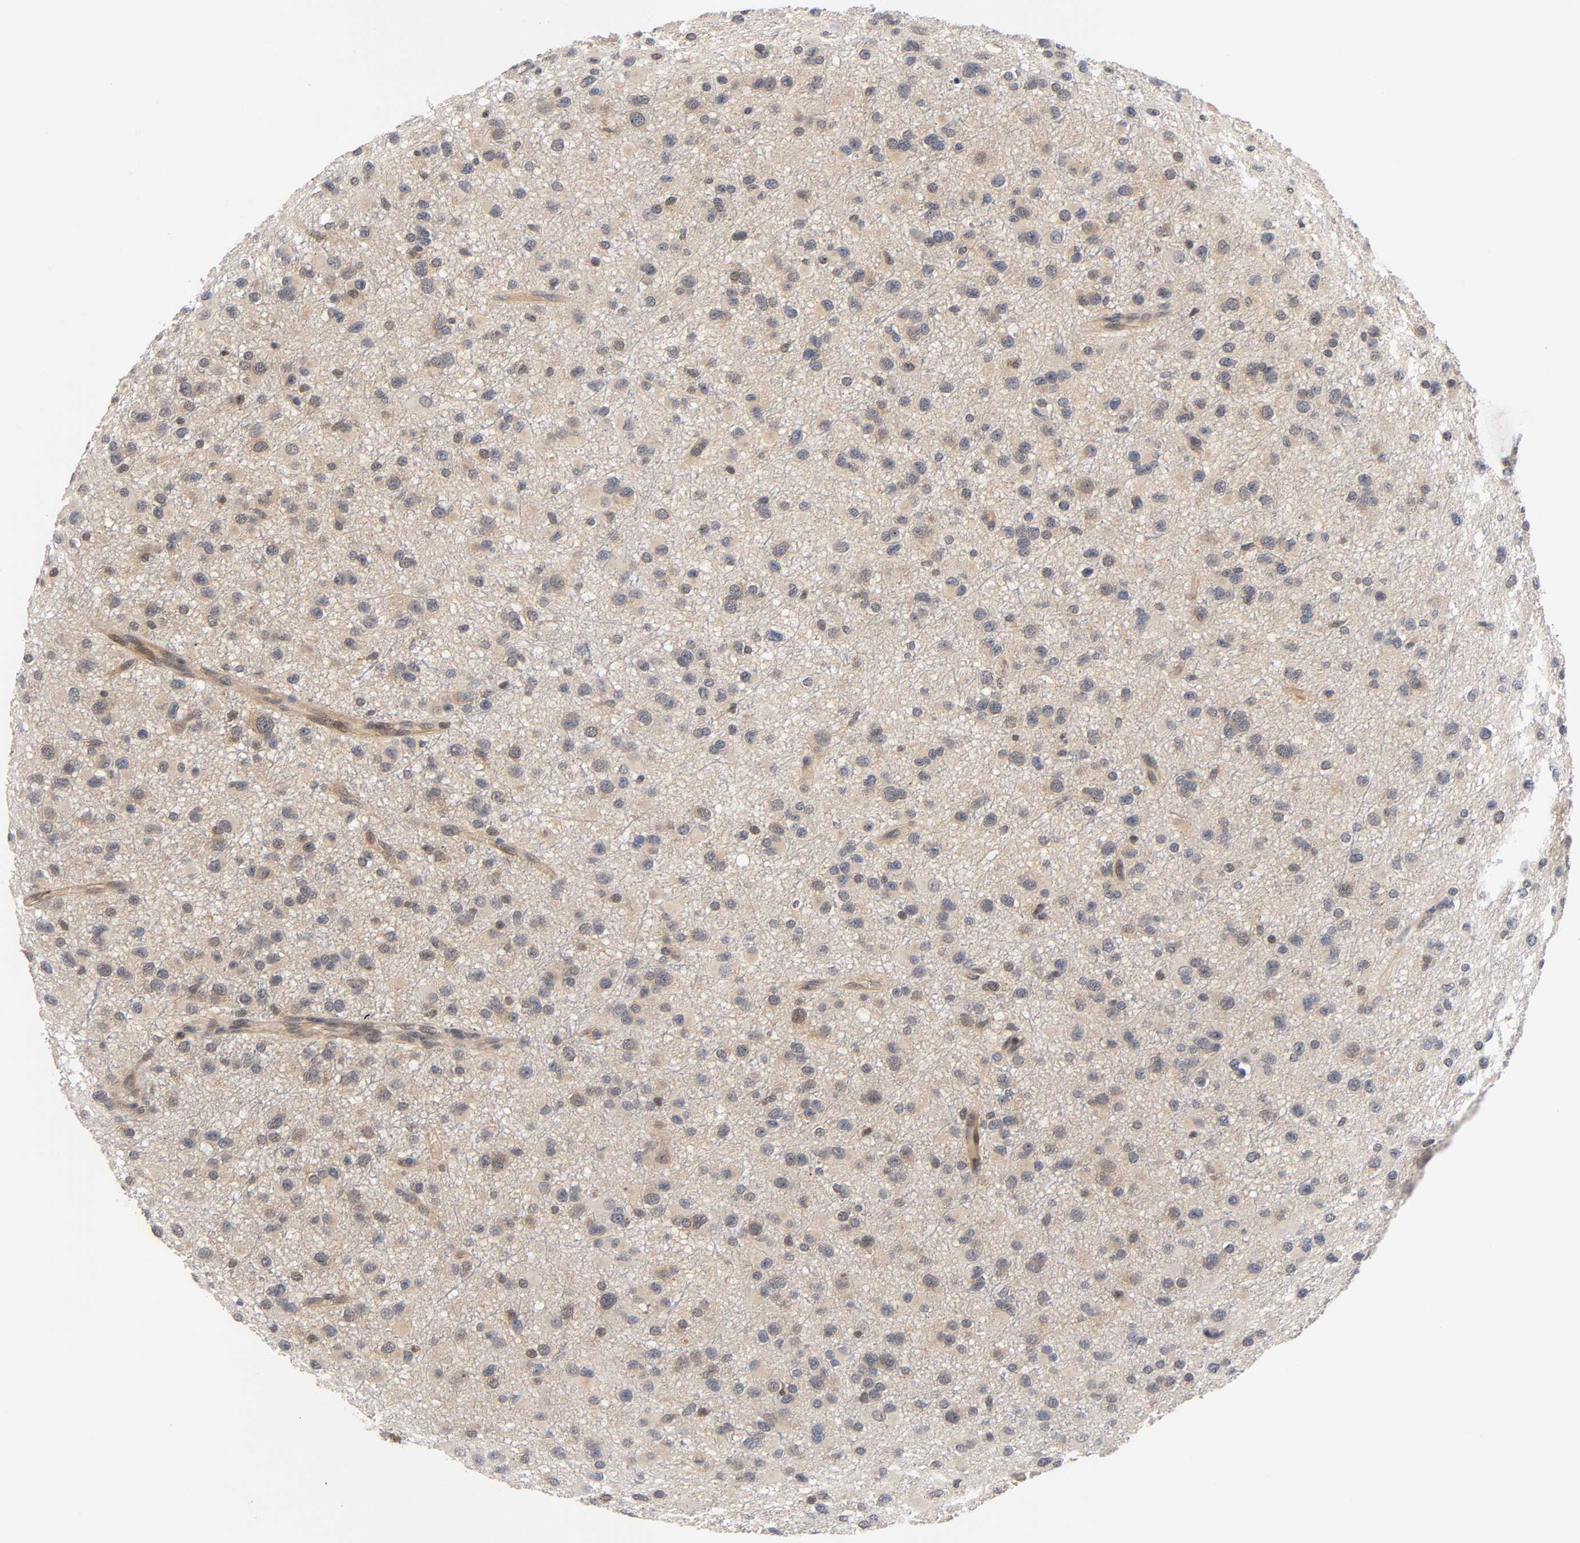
{"staining": {"intensity": "weak", "quantity": ">75%", "location": "cytoplasmic/membranous"}, "tissue": "glioma", "cell_type": "Tumor cells", "image_type": "cancer", "snomed": [{"axis": "morphology", "description": "Glioma, malignant, Low grade"}, {"axis": "topography", "description": "Brain"}], "caption": "About >75% of tumor cells in glioma display weak cytoplasmic/membranous protein expression as visualized by brown immunohistochemical staining.", "gene": "PRKAB1", "patient": {"sex": "male", "age": 42}}